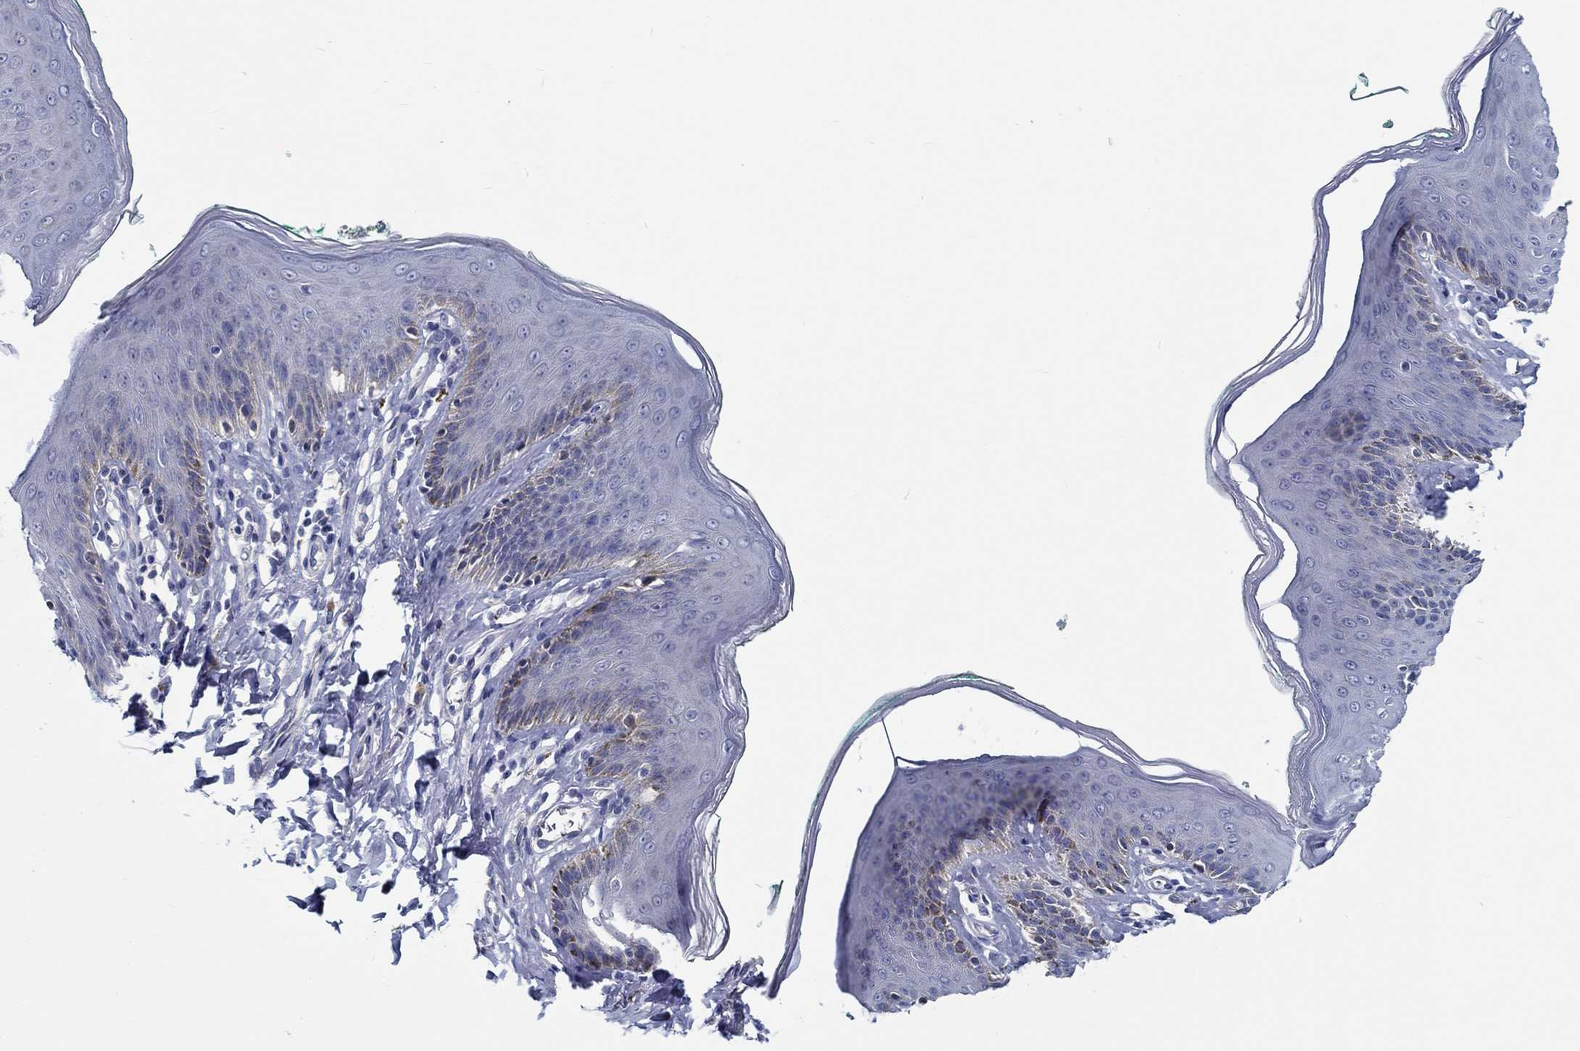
{"staining": {"intensity": "weak", "quantity": "<25%", "location": "cytoplasmic/membranous"}, "tissue": "skin", "cell_type": "Epidermal cells", "image_type": "normal", "snomed": [{"axis": "morphology", "description": "Normal tissue, NOS"}, {"axis": "topography", "description": "Vulva"}], "caption": "High power microscopy image of an immunohistochemistry (IHC) image of benign skin, revealing no significant expression in epidermal cells.", "gene": "MYBPC1", "patient": {"sex": "female", "age": 66}}